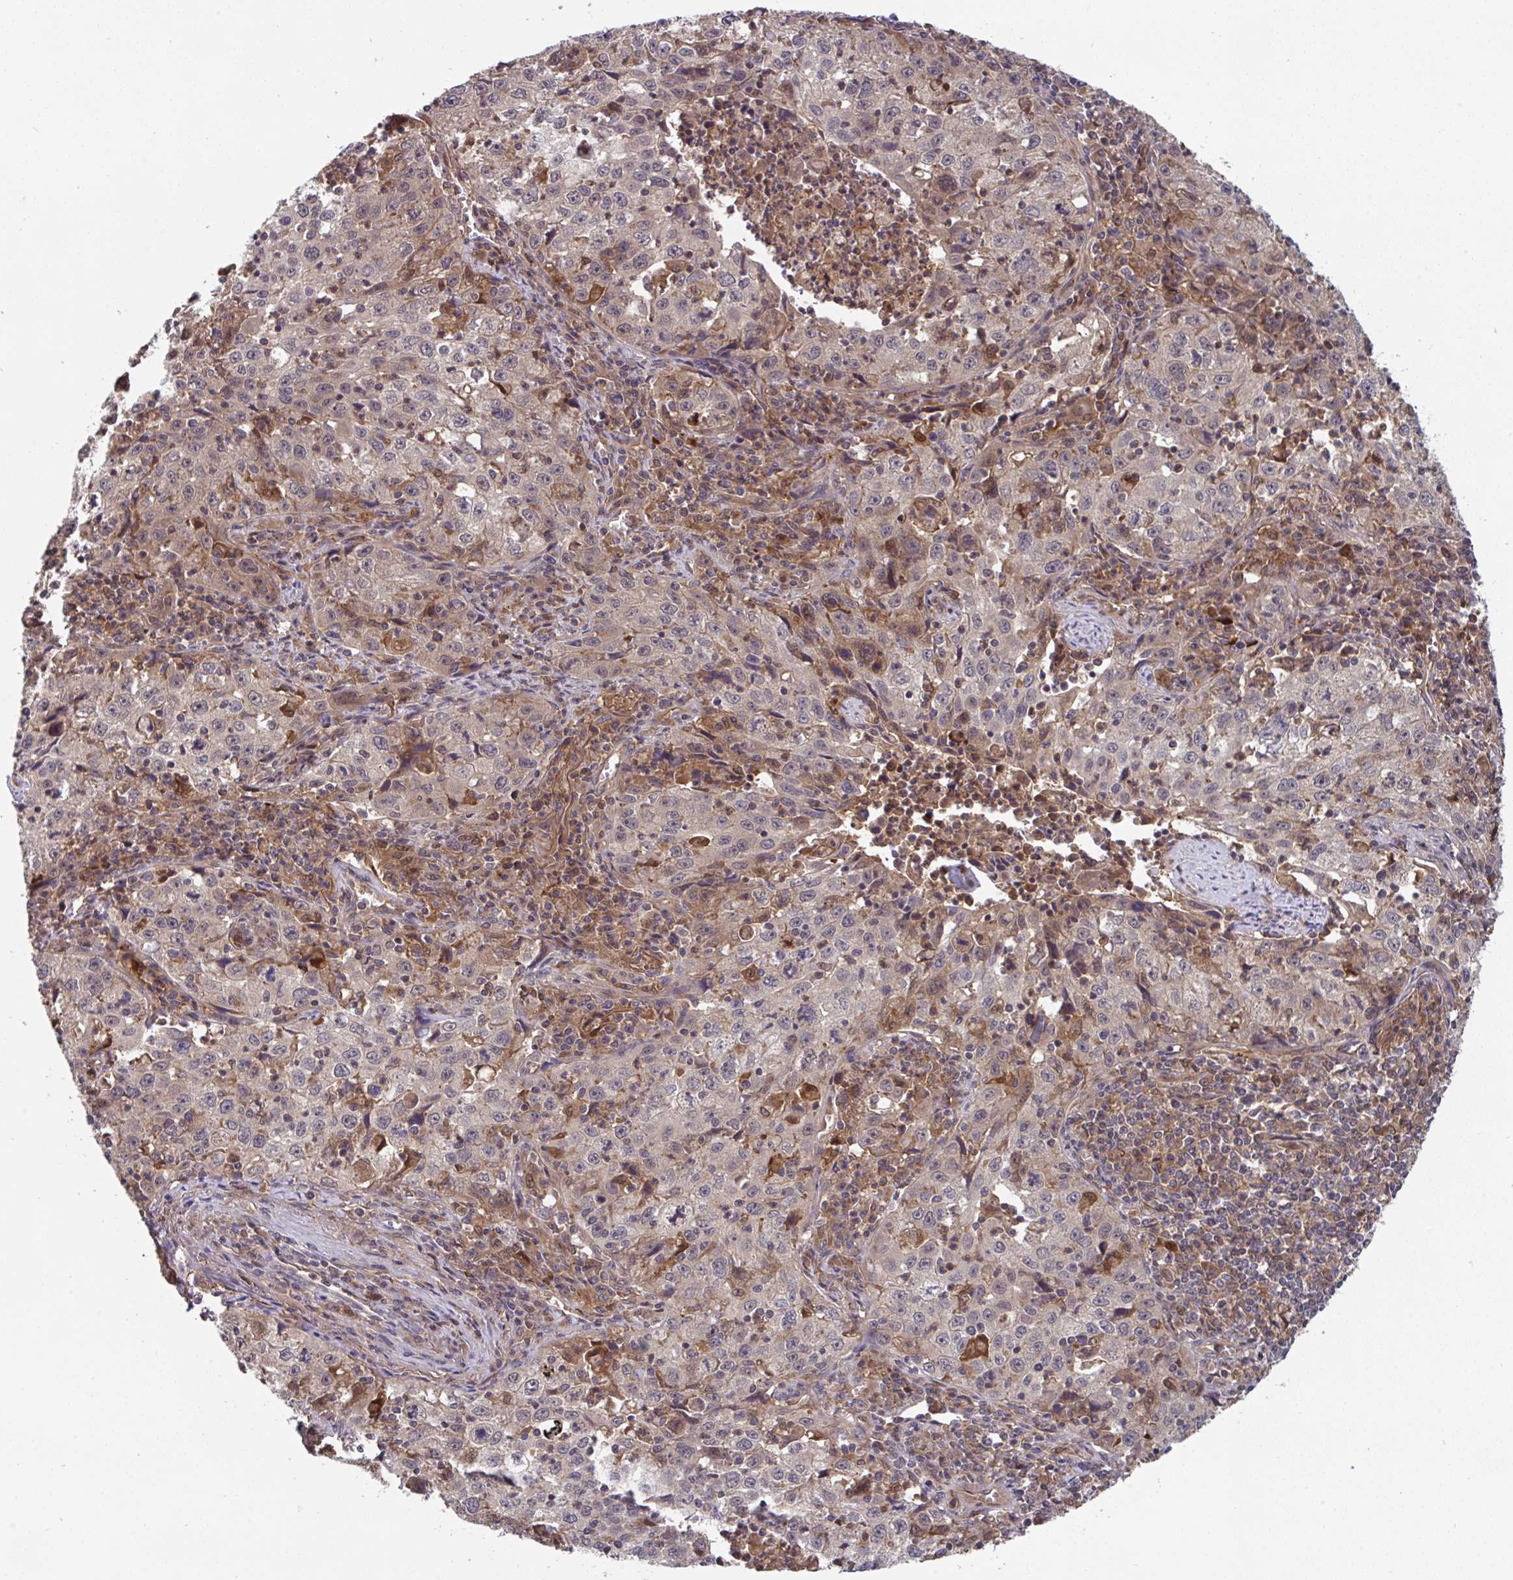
{"staining": {"intensity": "weak", "quantity": "<25%", "location": "cytoplasmic/membranous,nuclear"}, "tissue": "lung cancer", "cell_type": "Tumor cells", "image_type": "cancer", "snomed": [{"axis": "morphology", "description": "Squamous cell carcinoma, NOS"}, {"axis": "topography", "description": "Lung"}], "caption": "There is no significant positivity in tumor cells of squamous cell carcinoma (lung). (DAB IHC, high magnification).", "gene": "TIGAR", "patient": {"sex": "male", "age": 71}}